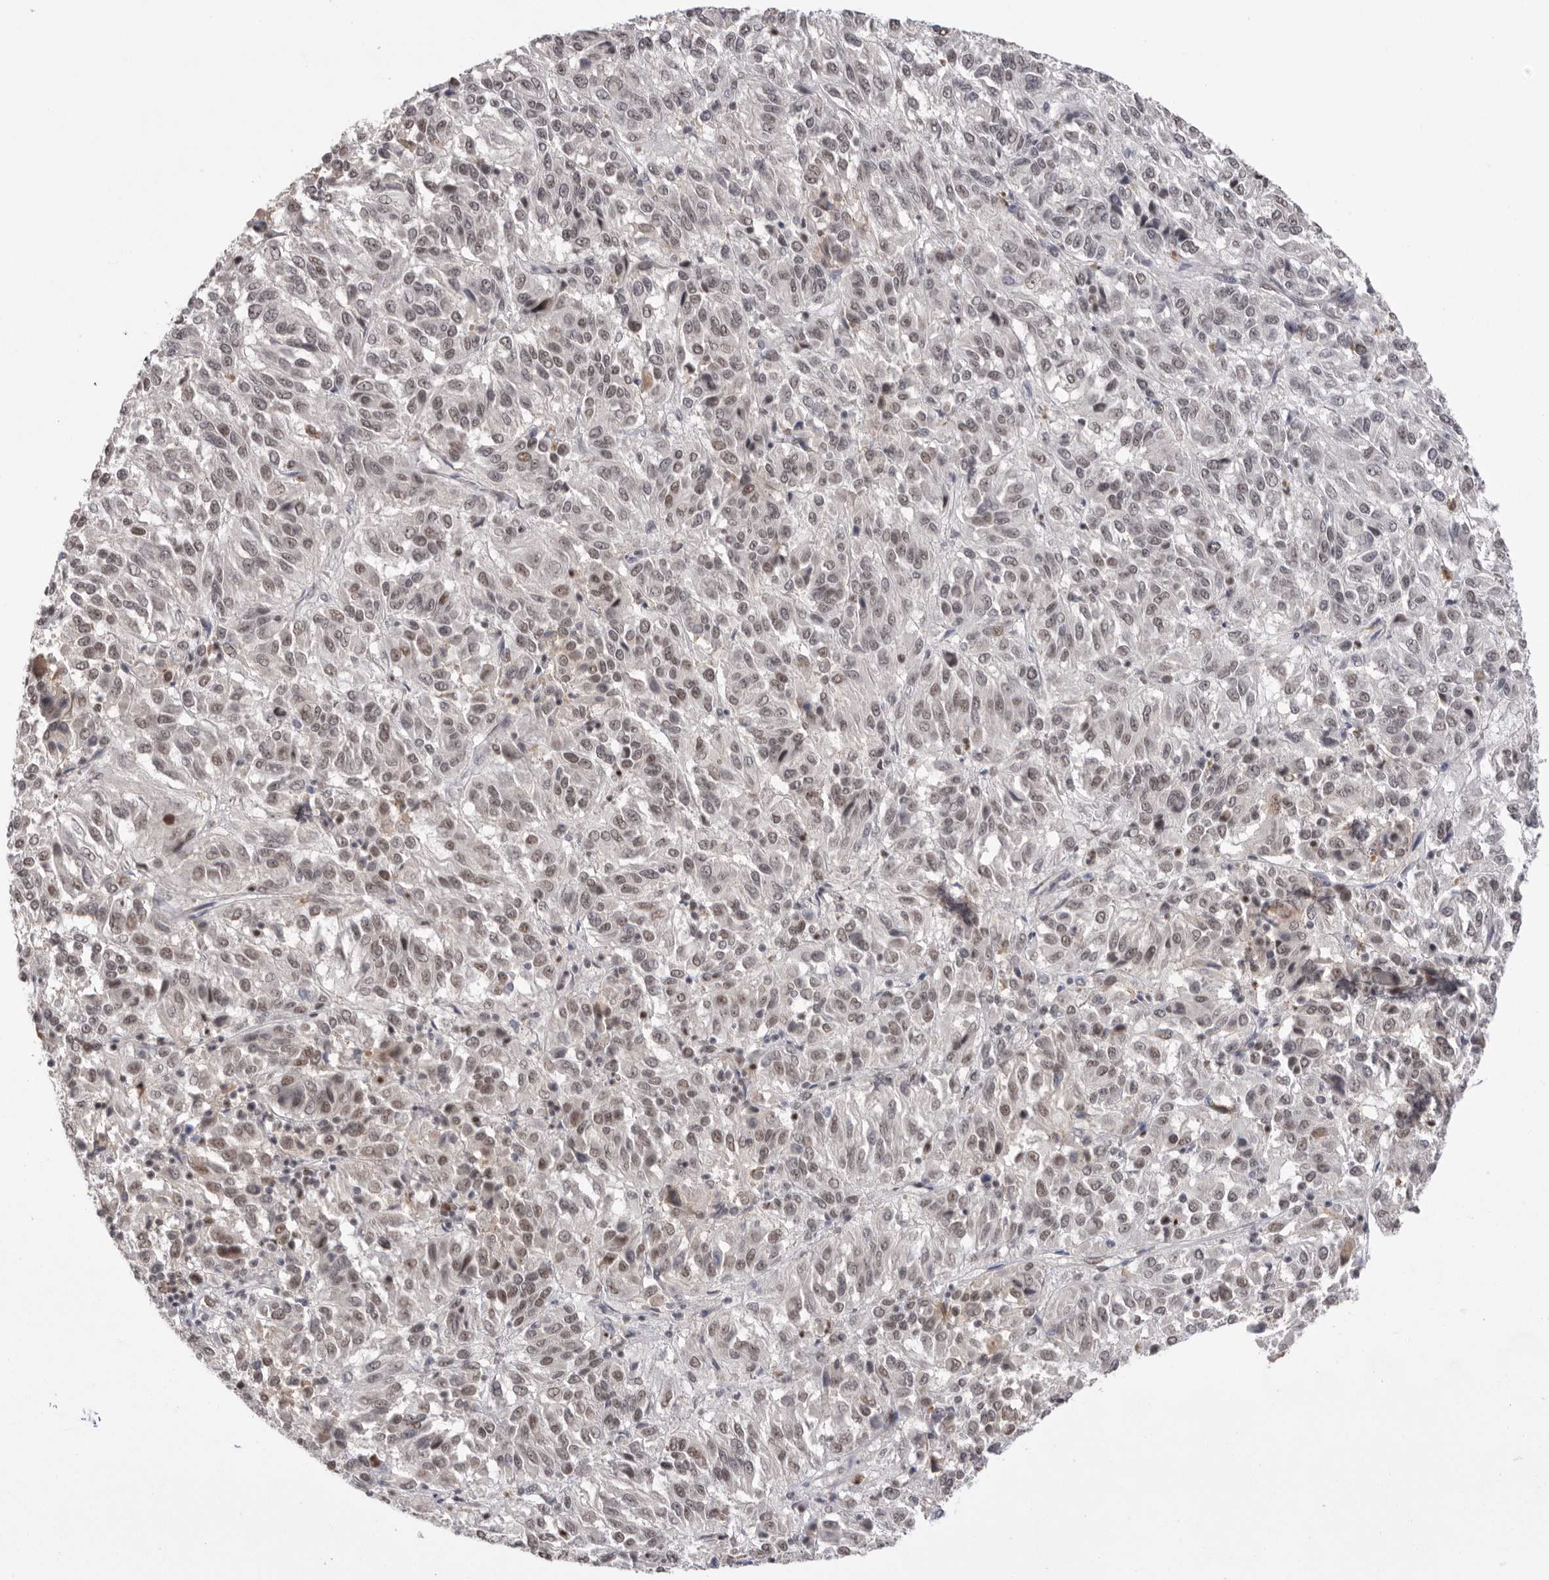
{"staining": {"intensity": "moderate", "quantity": "25%-75%", "location": "nuclear"}, "tissue": "melanoma", "cell_type": "Tumor cells", "image_type": "cancer", "snomed": [{"axis": "morphology", "description": "Malignant melanoma, Metastatic site"}, {"axis": "topography", "description": "Lung"}], "caption": "High-magnification brightfield microscopy of malignant melanoma (metastatic site) stained with DAB (brown) and counterstained with hematoxylin (blue). tumor cells exhibit moderate nuclear staining is seen in approximately25%-75% of cells.", "gene": "BCLAF3", "patient": {"sex": "male", "age": 64}}